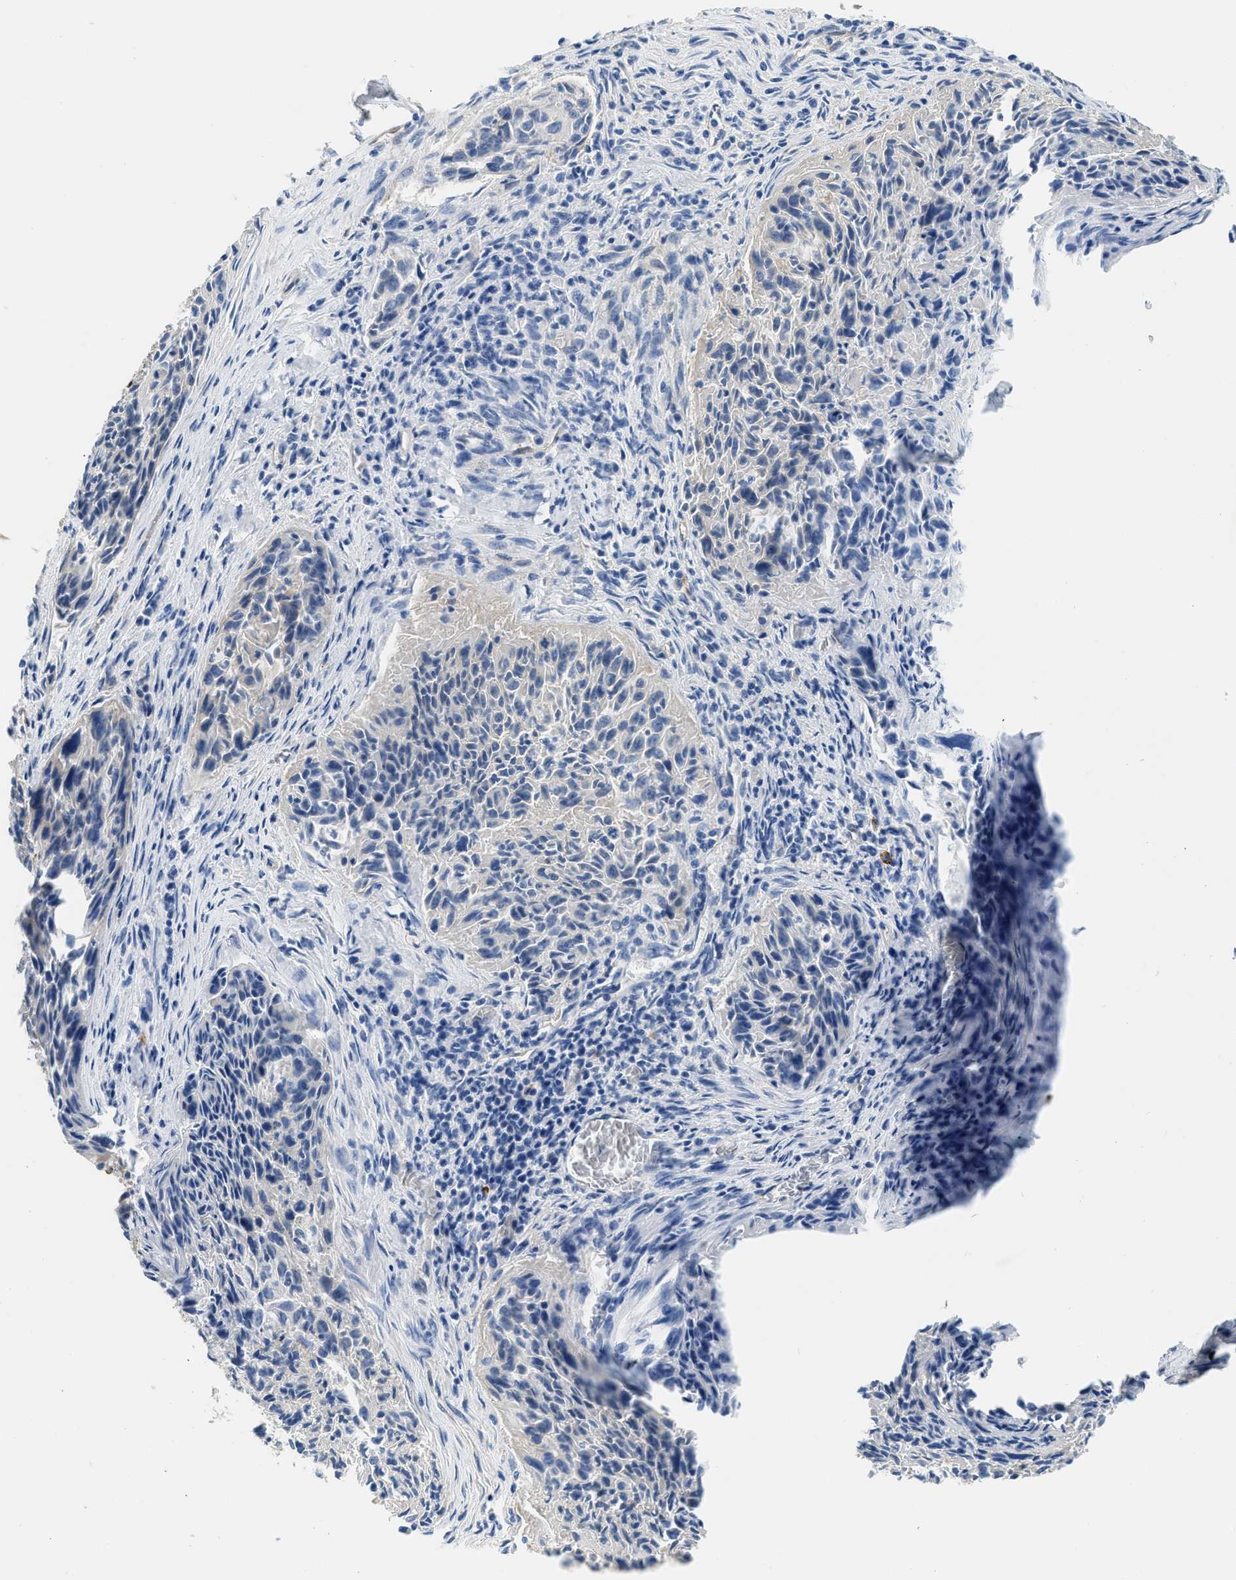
{"staining": {"intensity": "negative", "quantity": "none", "location": "none"}, "tissue": "cervical cancer", "cell_type": "Tumor cells", "image_type": "cancer", "snomed": [{"axis": "morphology", "description": "Squamous cell carcinoma, NOS"}, {"axis": "topography", "description": "Cervix"}], "caption": "Cervical cancer (squamous cell carcinoma) was stained to show a protein in brown. There is no significant expression in tumor cells.", "gene": "CSDE1", "patient": {"sex": "female", "age": 55}}